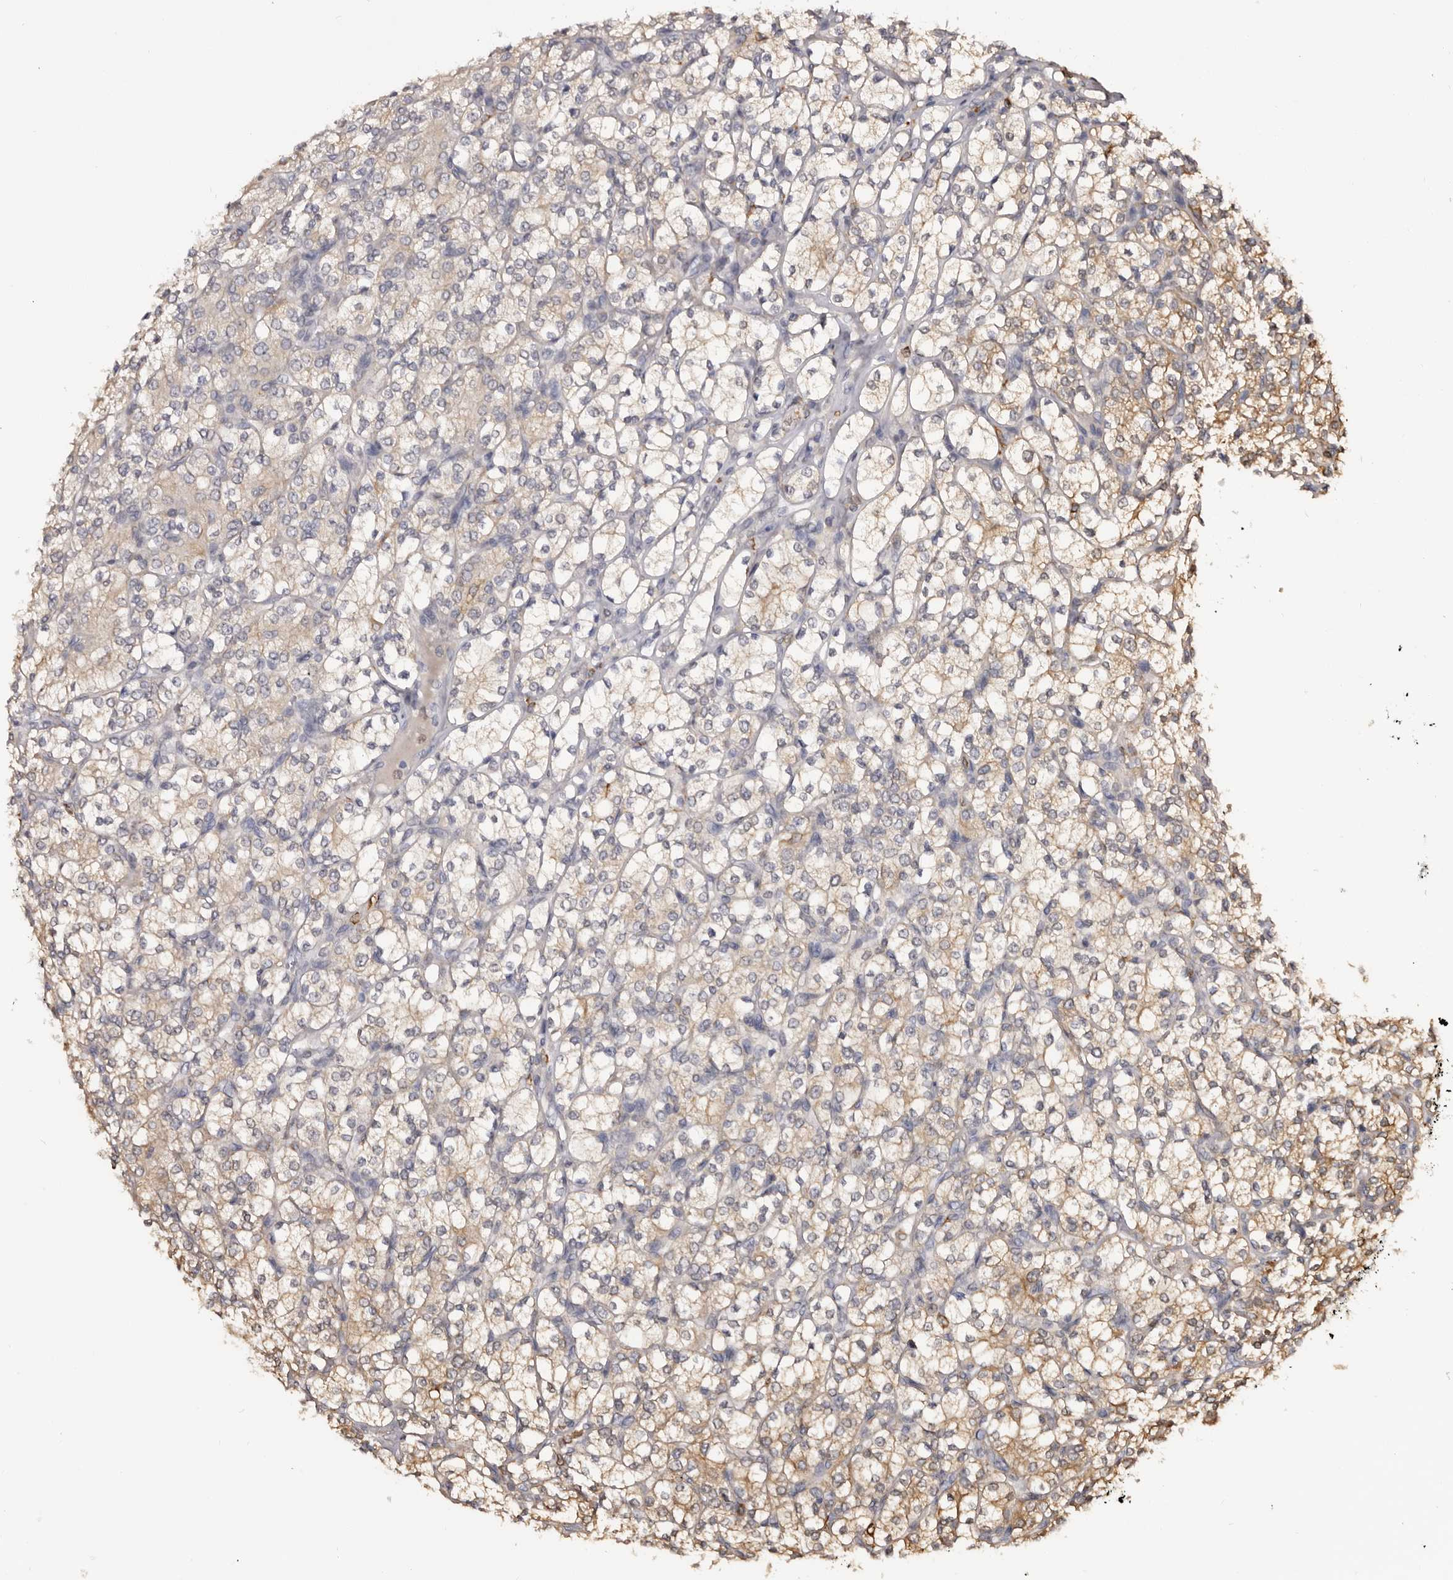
{"staining": {"intensity": "weak", "quantity": "25%-75%", "location": "cytoplasmic/membranous"}, "tissue": "renal cancer", "cell_type": "Tumor cells", "image_type": "cancer", "snomed": [{"axis": "morphology", "description": "Adenocarcinoma, NOS"}, {"axis": "topography", "description": "Kidney"}], "caption": "The histopathology image exhibits immunohistochemical staining of renal cancer. There is weak cytoplasmic/membranous positivity is identified in approximately 25%-75% of tumor cells. (DAB (3,3'-diaminobenzidine) IHC, brown staining for protein, blue staining for nuclei).", "gene": "TNNI1", "patient": {"sex": "male", "age": 77}}